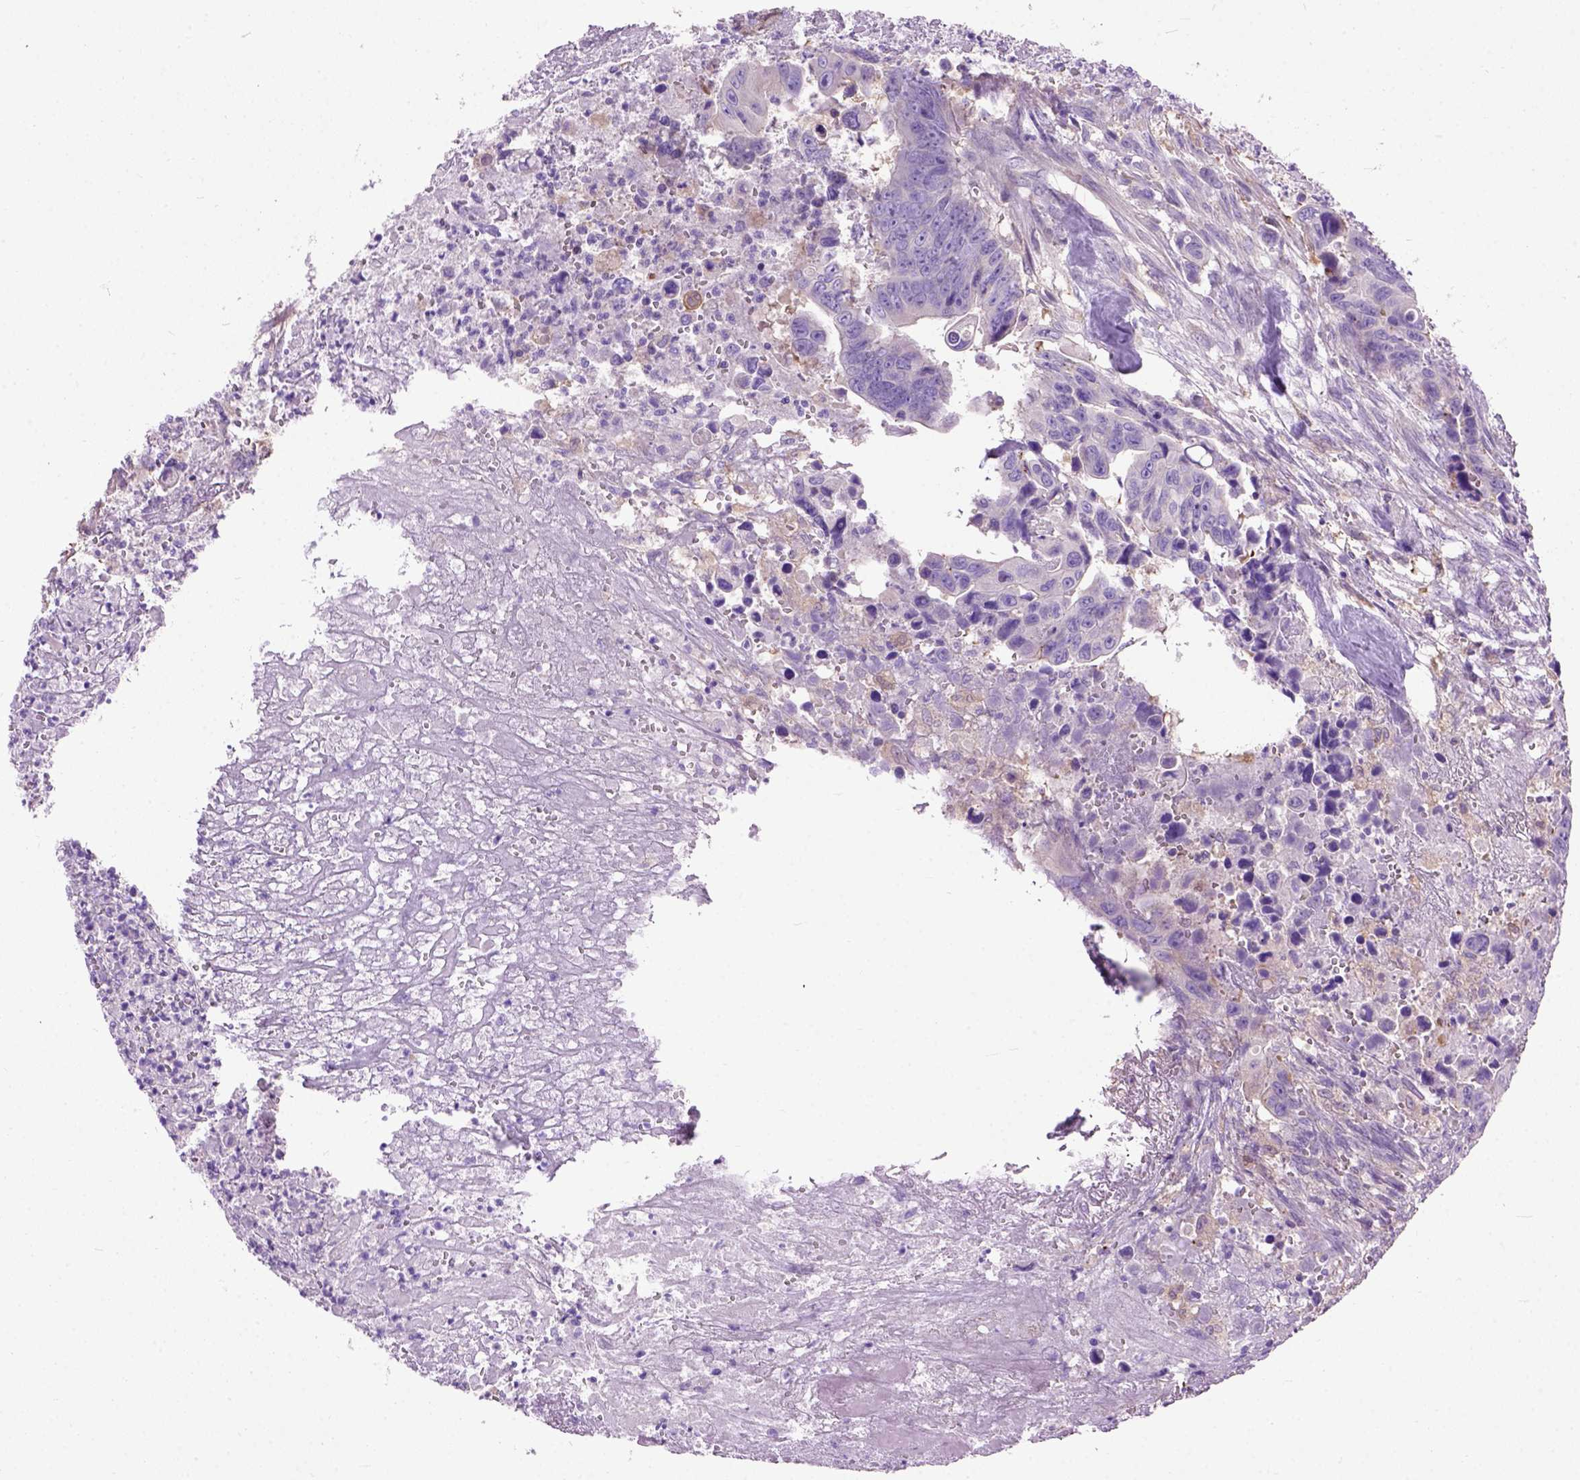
{"staining": {"intensity": "negative", "quantity": "none", "location": "none"}, "tissue": "colorectal cancer", "cell_type": "Tumor cells", "image_type": "cancer", "snomed": [{"axis": "morphology", "description": "Adenocarcinoma, NOS"}, {"axis": "topography", "description": "Colon"}], "caption": "Colorectal adenocarcinoma was stained to show a protein in brown. There is no significant expression in tumor cells. The staining is performed using DAB (3,3'-diaminobenzidine) brown chromogen with nuclei counter-stained in using hematoxylin.", "gene": "SEMA4F", "patient": {"sex": "female", "age": 87}}